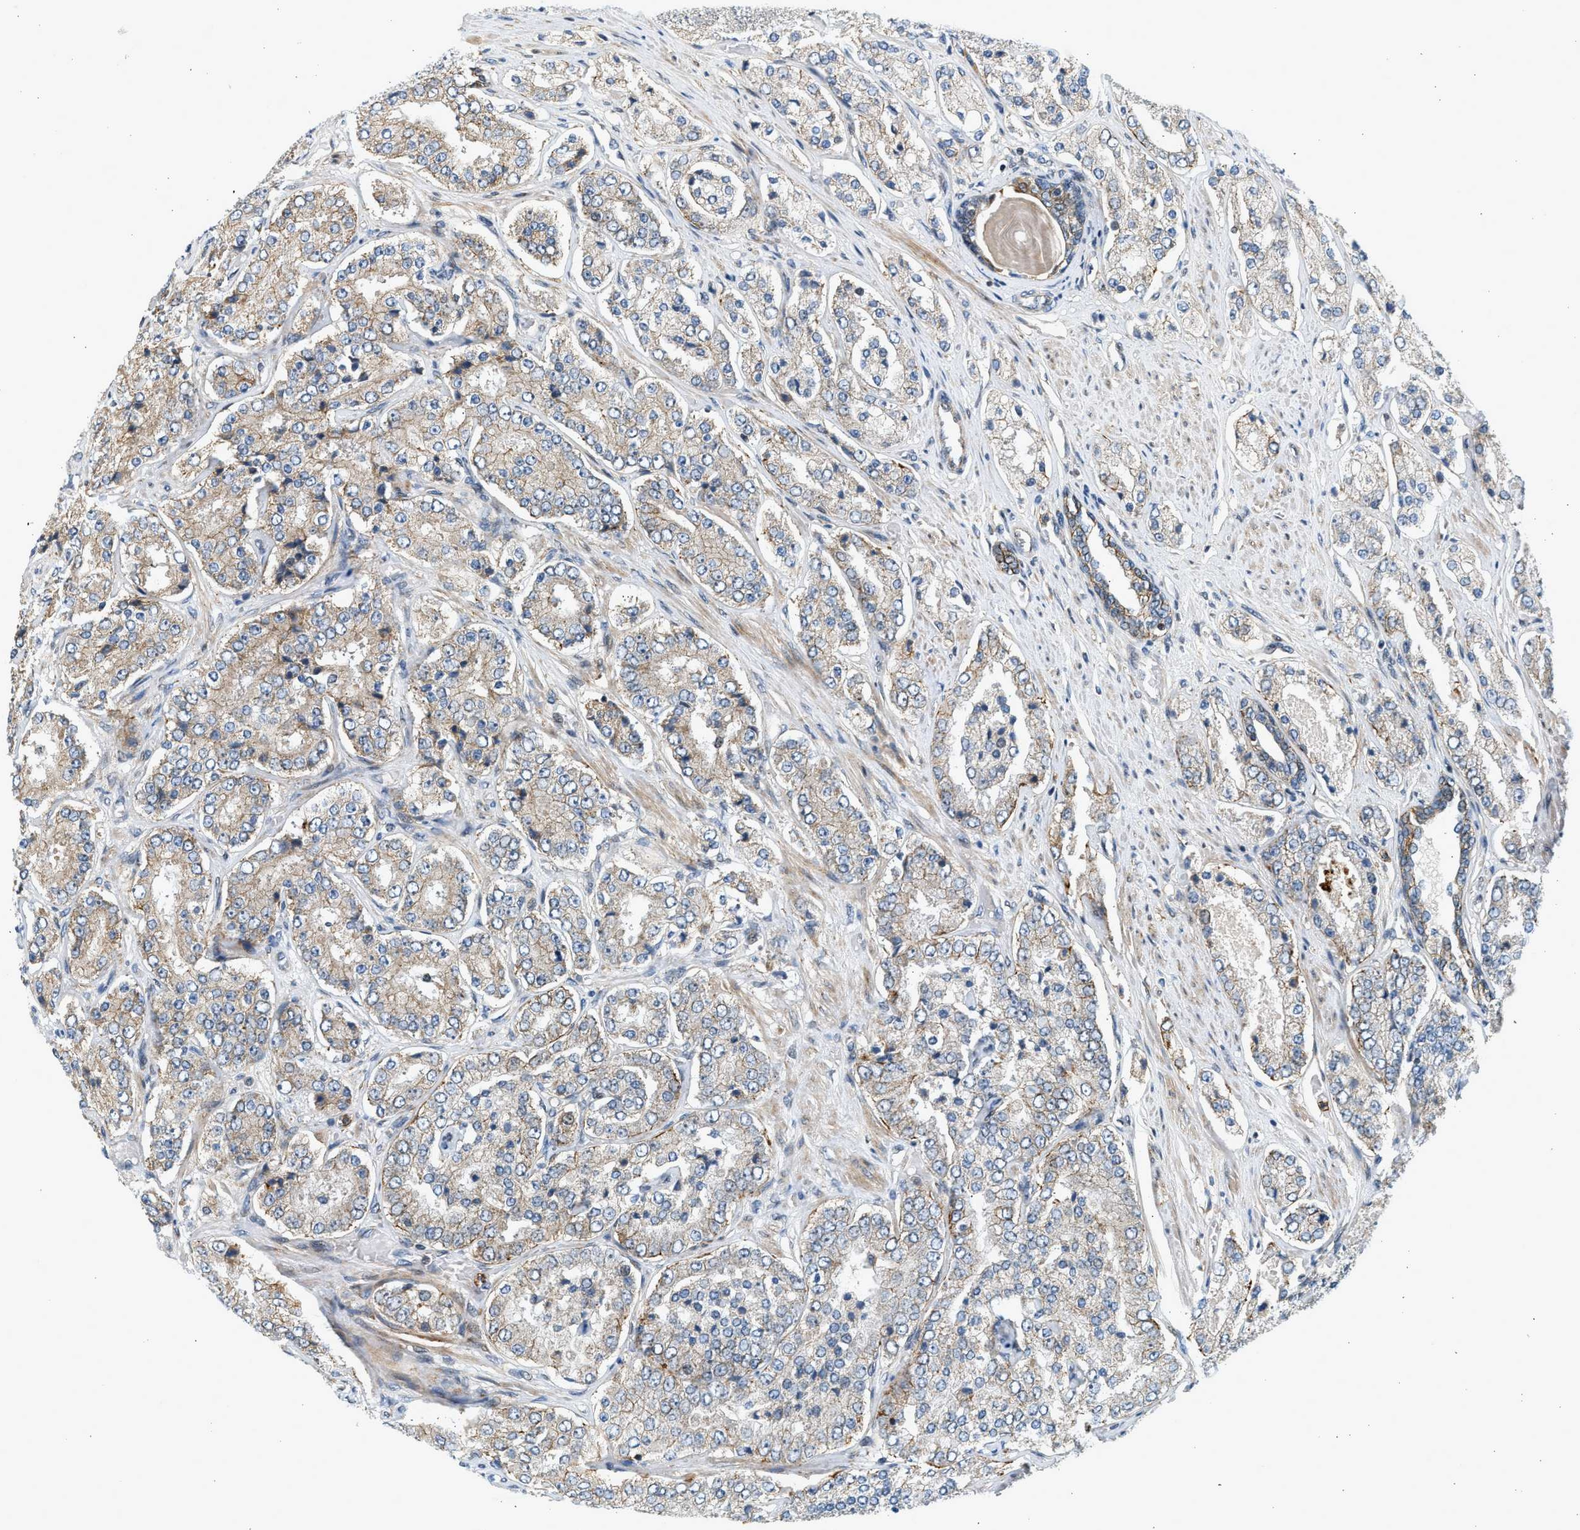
{"staining": {"intensity": "weak", "quantity": "25%-75%", "location": "cytoplasmic/membranous"}, "tissue": "prostate cancer", "cell_type": "Tumor cells", "image_type": "cancer", "snomed": [{"axis": "morphology", "description": "Adenocarcinoma, High grade"}, {"axis": "topography", "description": "Prostate"}], "caption": "The image exhibits a brown stain indicating the presence of a protein in the cytoplasmic/membranous of tumor cells in prostate cancer. Immunohistochemistry stains the protein of interest in brown and the nuclei are stained blue.", "gene": "NRSN2", "patient": {"sex": "male", "age": 65}}